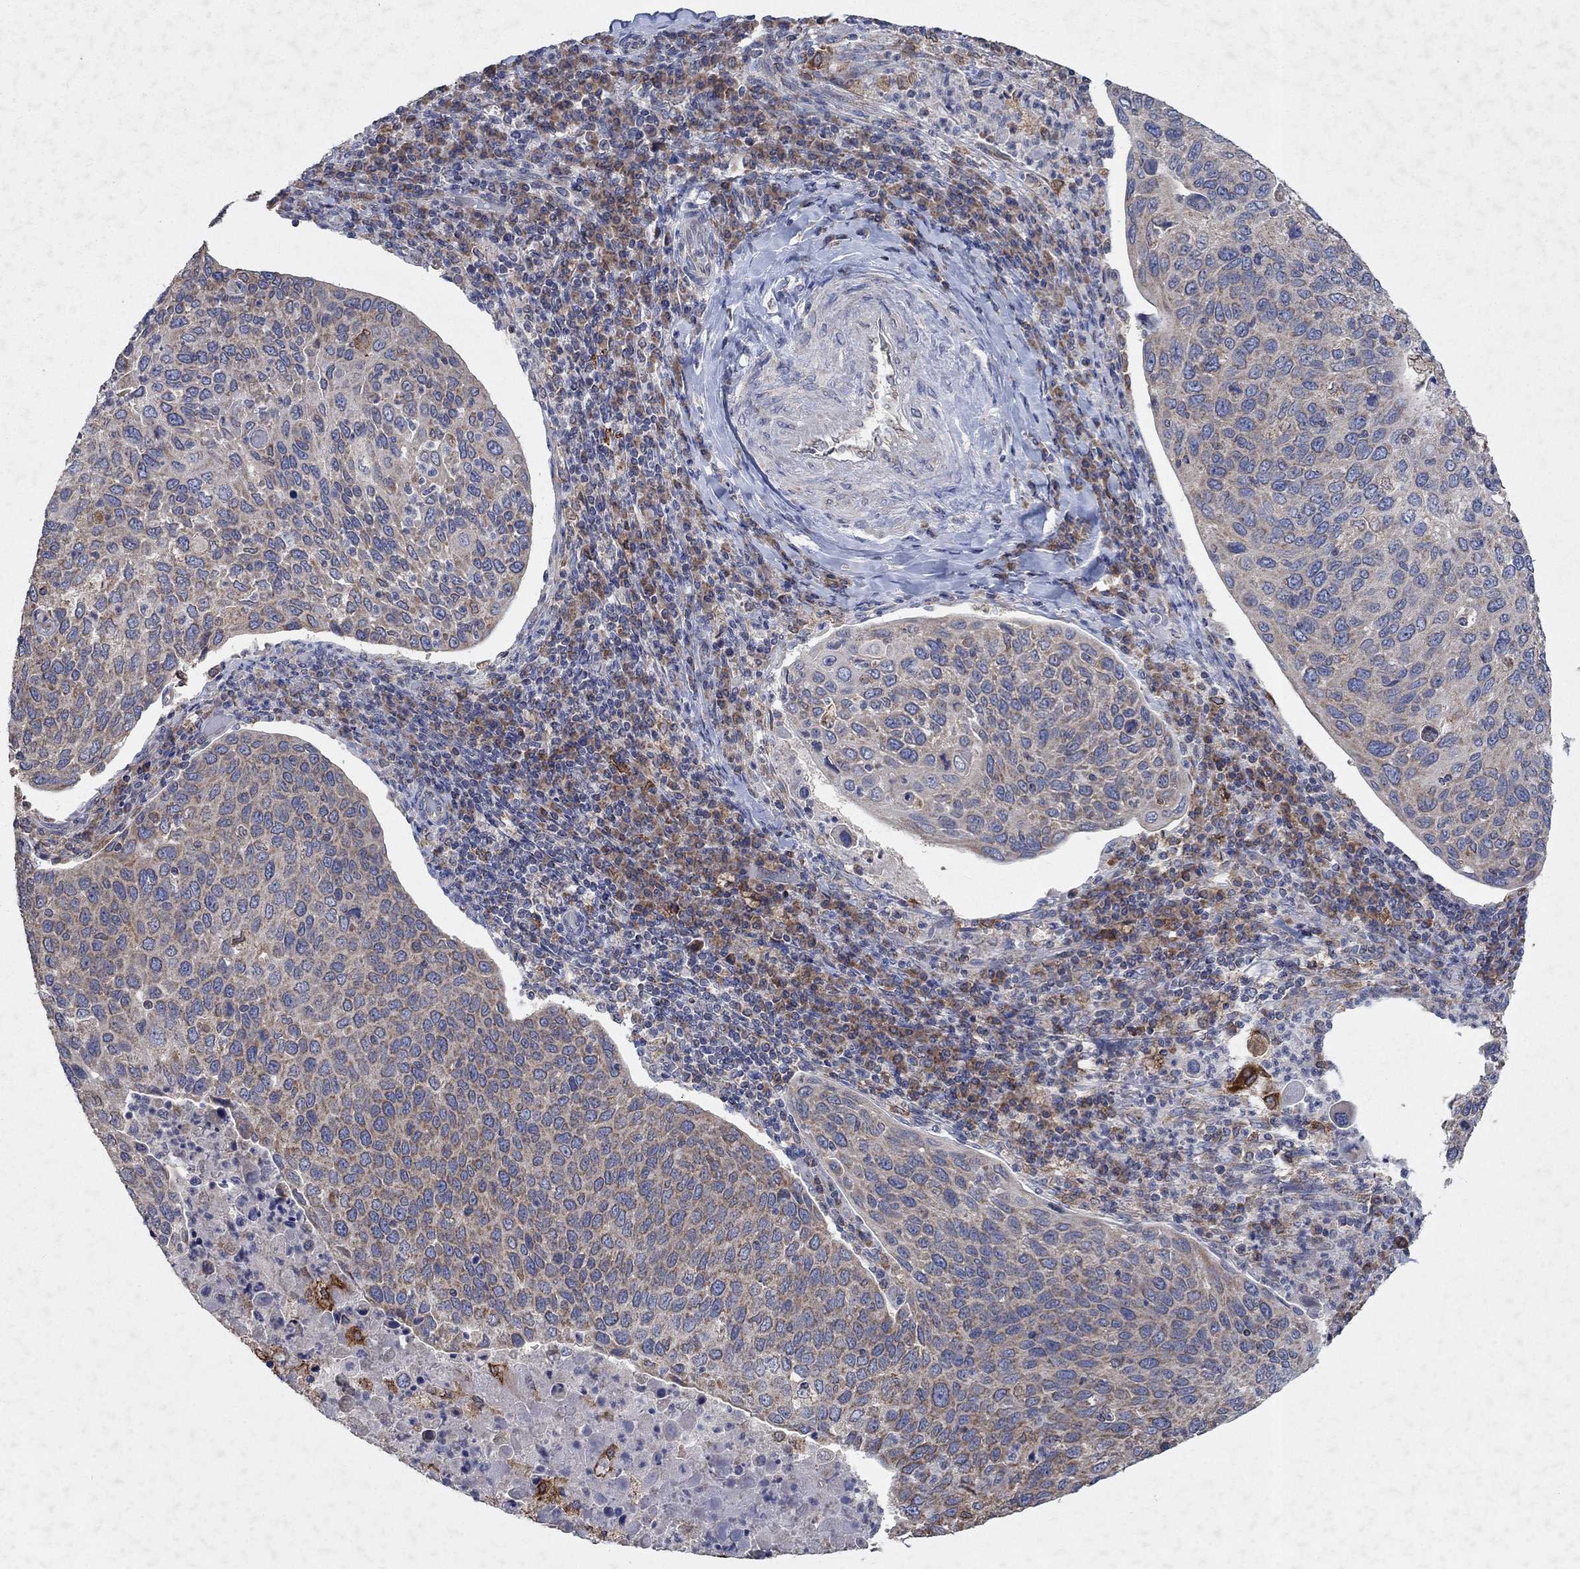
{"staining": {"intensity": "negative", "quantity": "none", "location": "none"}, "tissue": "cervical cancer", "cell_type": "Tumor cells", "image_type": "cancer", "snomed": [{"axis": "morphology", "description": "Squamous cell carcinoma, NOS"}, {"axis": "topography", "description": "Cervix"}], "caption": "Tumor cells show no significant protein staining in cervical cancer.", "gene": "NCEH1", "patient": {"sex": "female", "age": 54}}